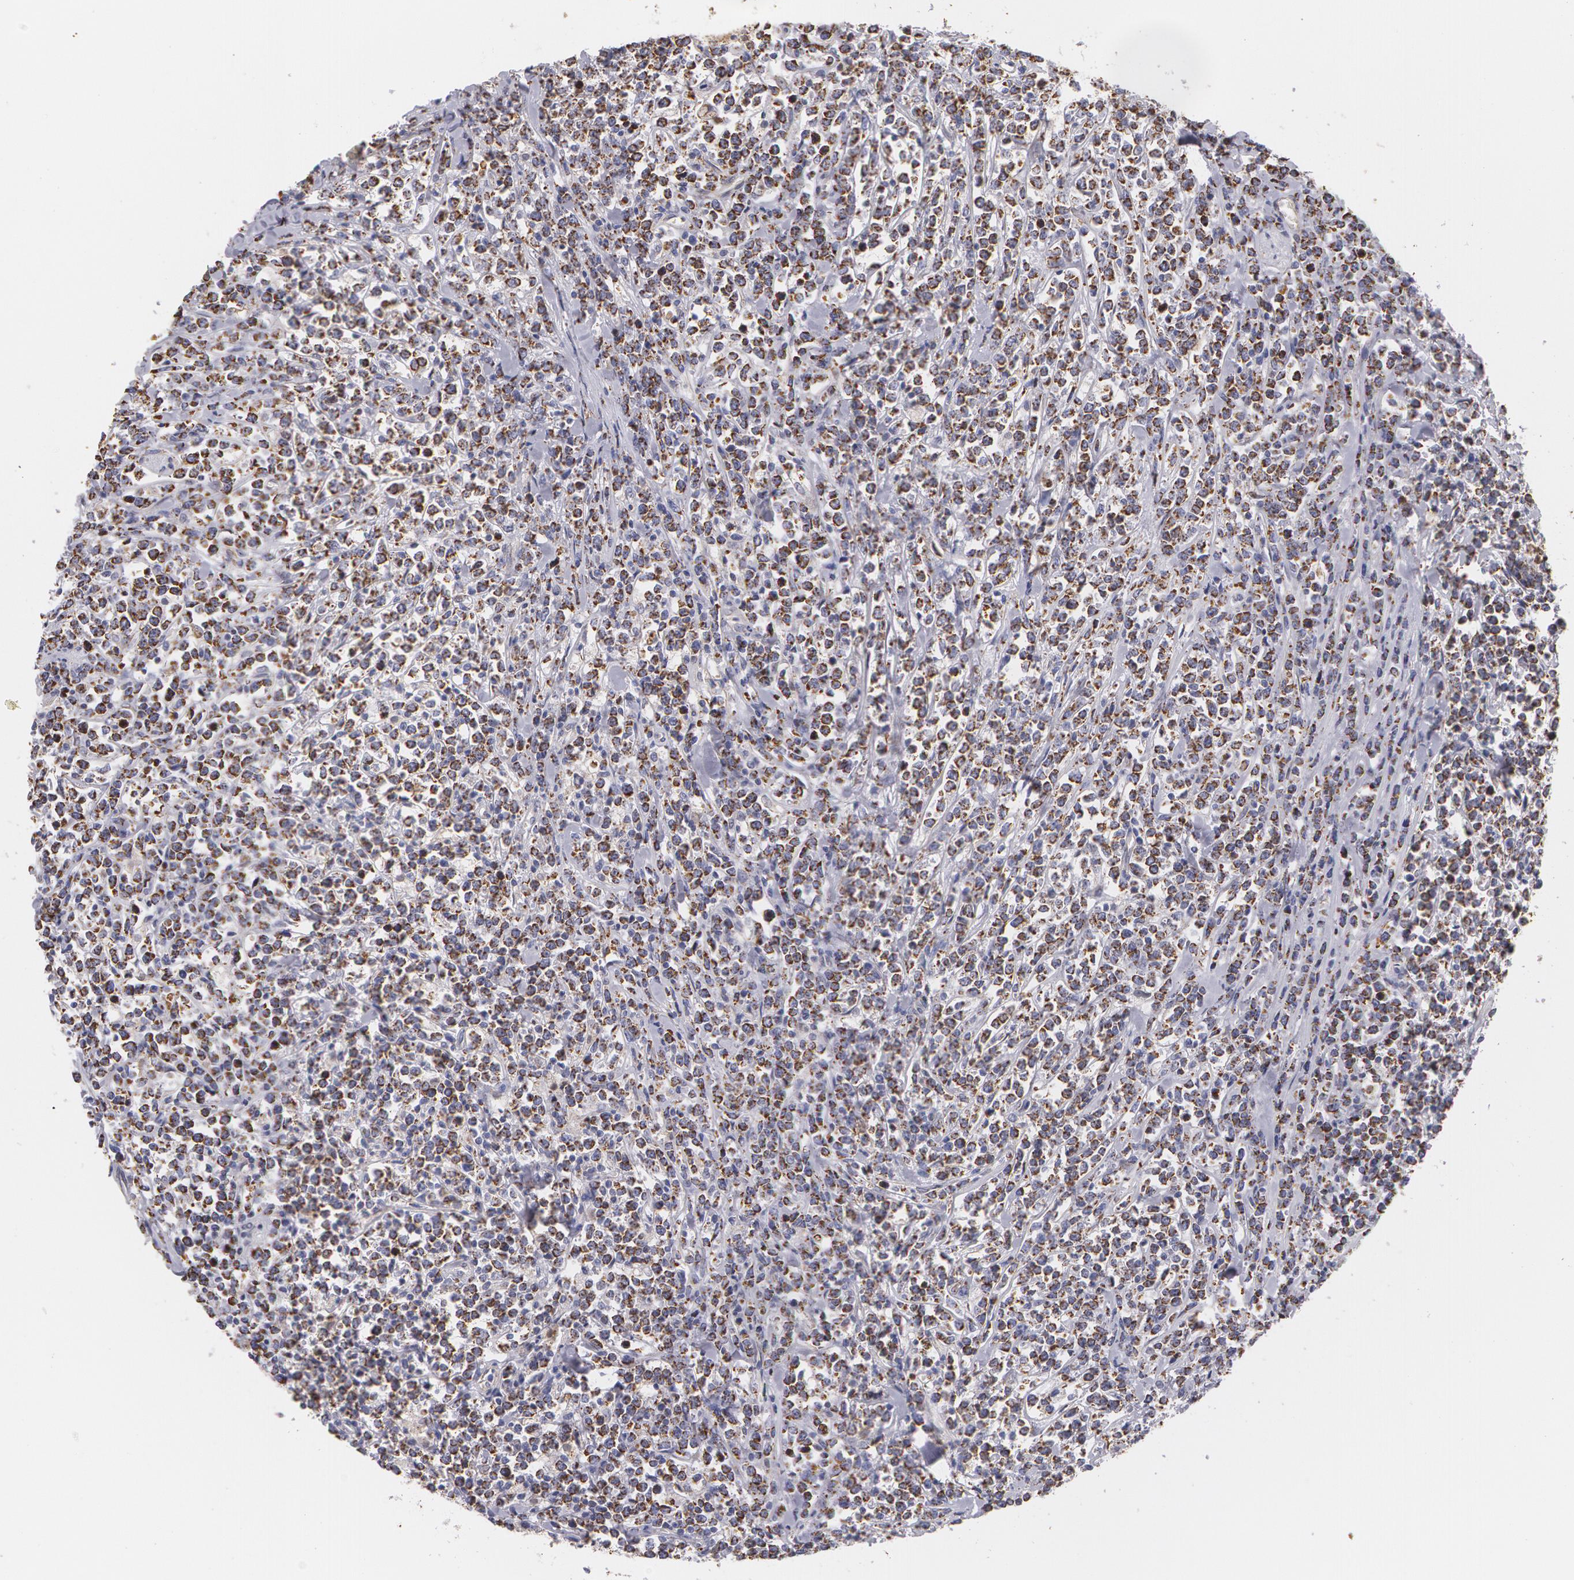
{"staining": {"intensity": "negative", "quantity": "none", "location": "none"}, "tissue": "lymphoma", "cell_type": "Tumor cells", "image_type": "cancer", "snomed": [{"axis": "morphology", "description": "Malignant lymphoma, non-Hodgkin's type, High grade"}, {"axis": "topography", "description": "Small intestine"}, {"axis": "topography", "description": "Colon"}], "caption": "Immunohistochemistry (IHC) image of neoplastic tissue: human high-grade malignant lymphoma, non-Hodgkin's type stained with DAB (3,3'-diaminobenzidine) shows no significant protein staining in tumor cells. (Stains: DAB IHC with hematoxylin counter stain, Microscopy: brightfield microscopy at high magnification).", "gene": "KRT18", "patient": {"sex": "male", "age": 8}}